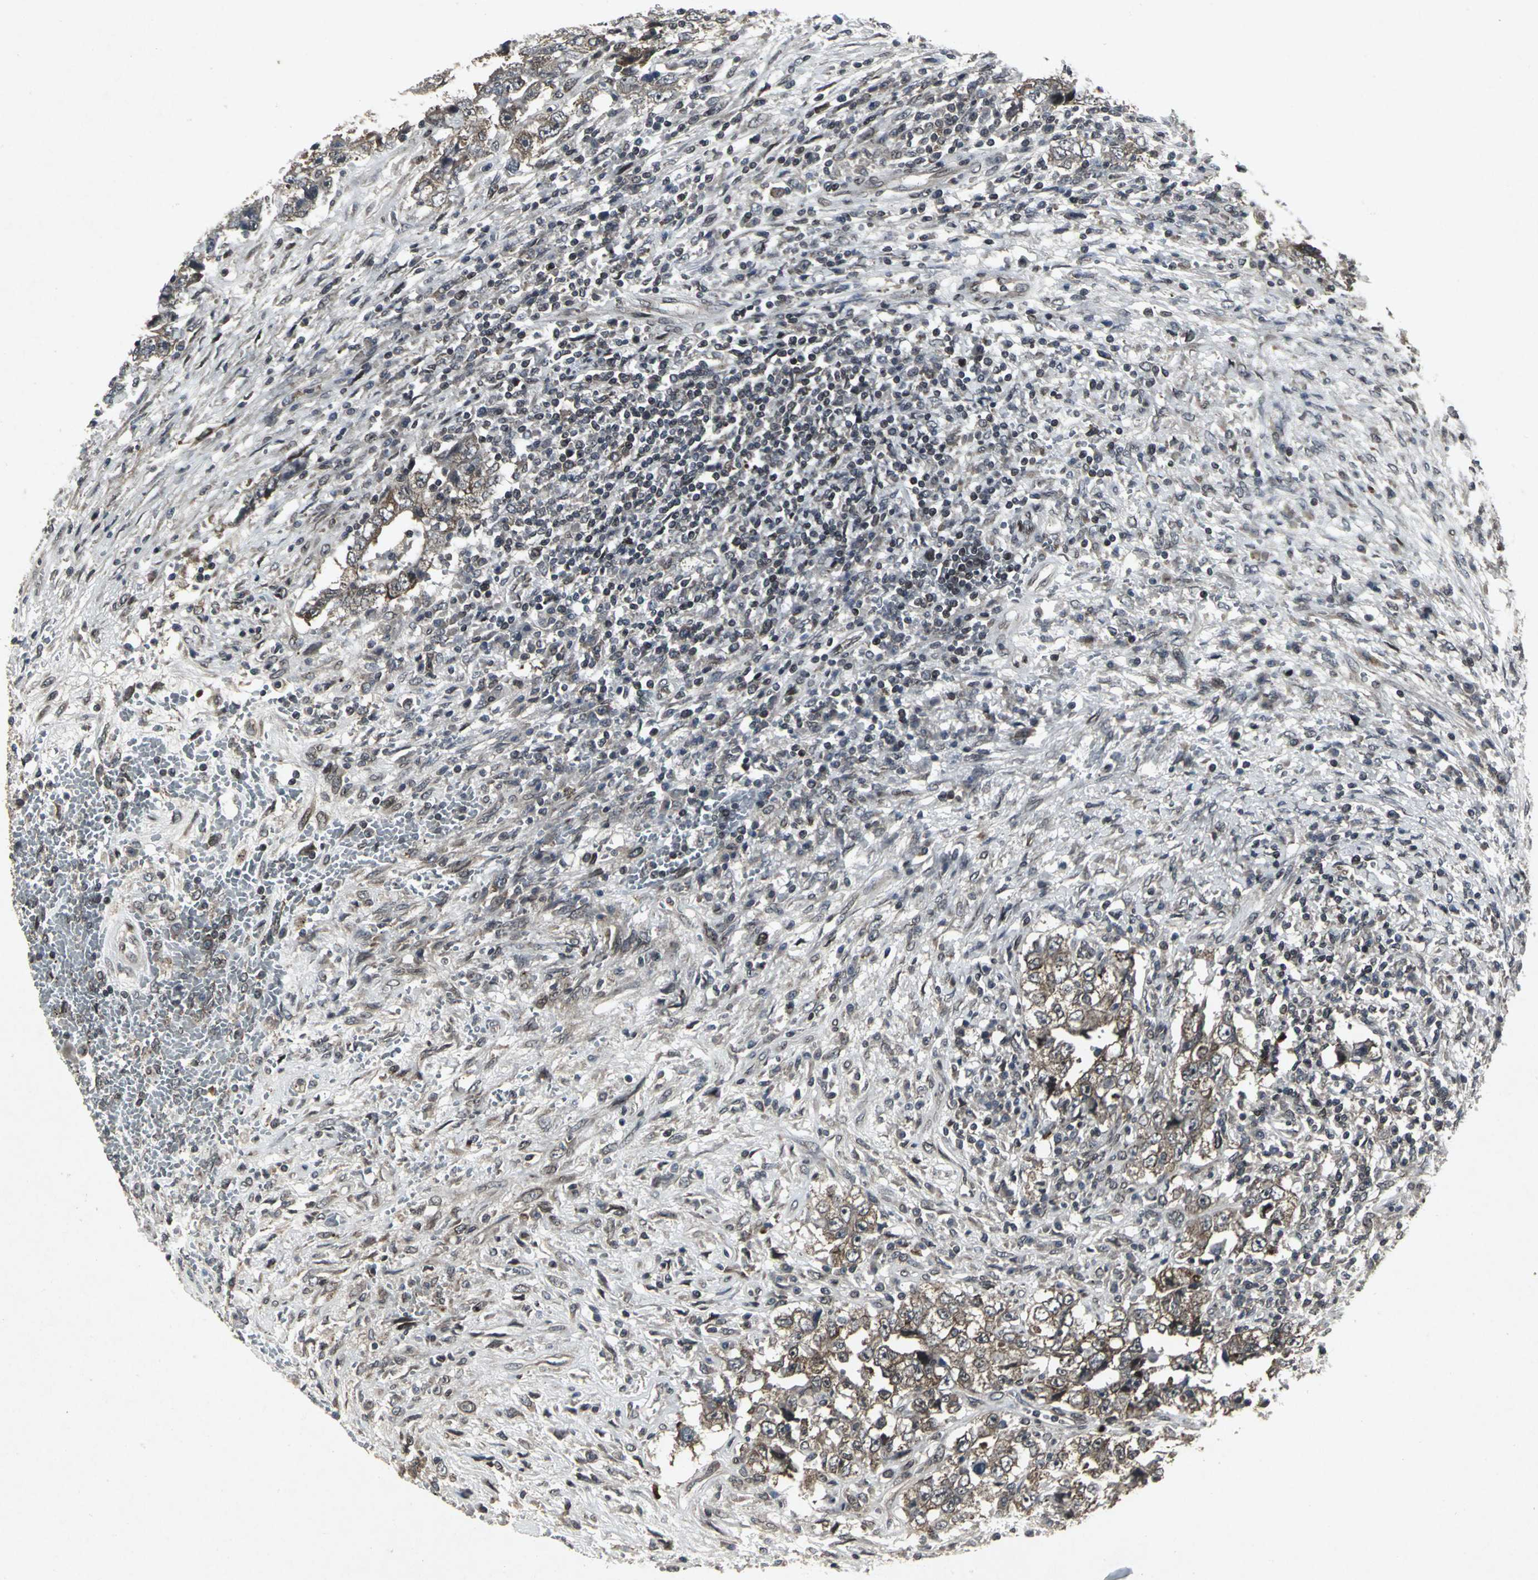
{"staining": {"intensity": "moderate", "quantity": ">75%", "location": "cytoplasmic/membranous"}, "tissue": "testis cancer", "cell_type": "Tumor cells", "image_type": "cancer", "snomed": [{"axis": "morphology", "description": "Carcinoma, Embryonal, NOS"}, {"axis": "topography", "description": "Testis"}], "caption": "Immunohistochemical staining of human testis embryonal carcinoma demonstrates moderate cytoplasmic/membranous protein staining in approximately >75% of tumor cells.", "gene": "SH2B3", "patient": {"sex": "male", "age": 26}}